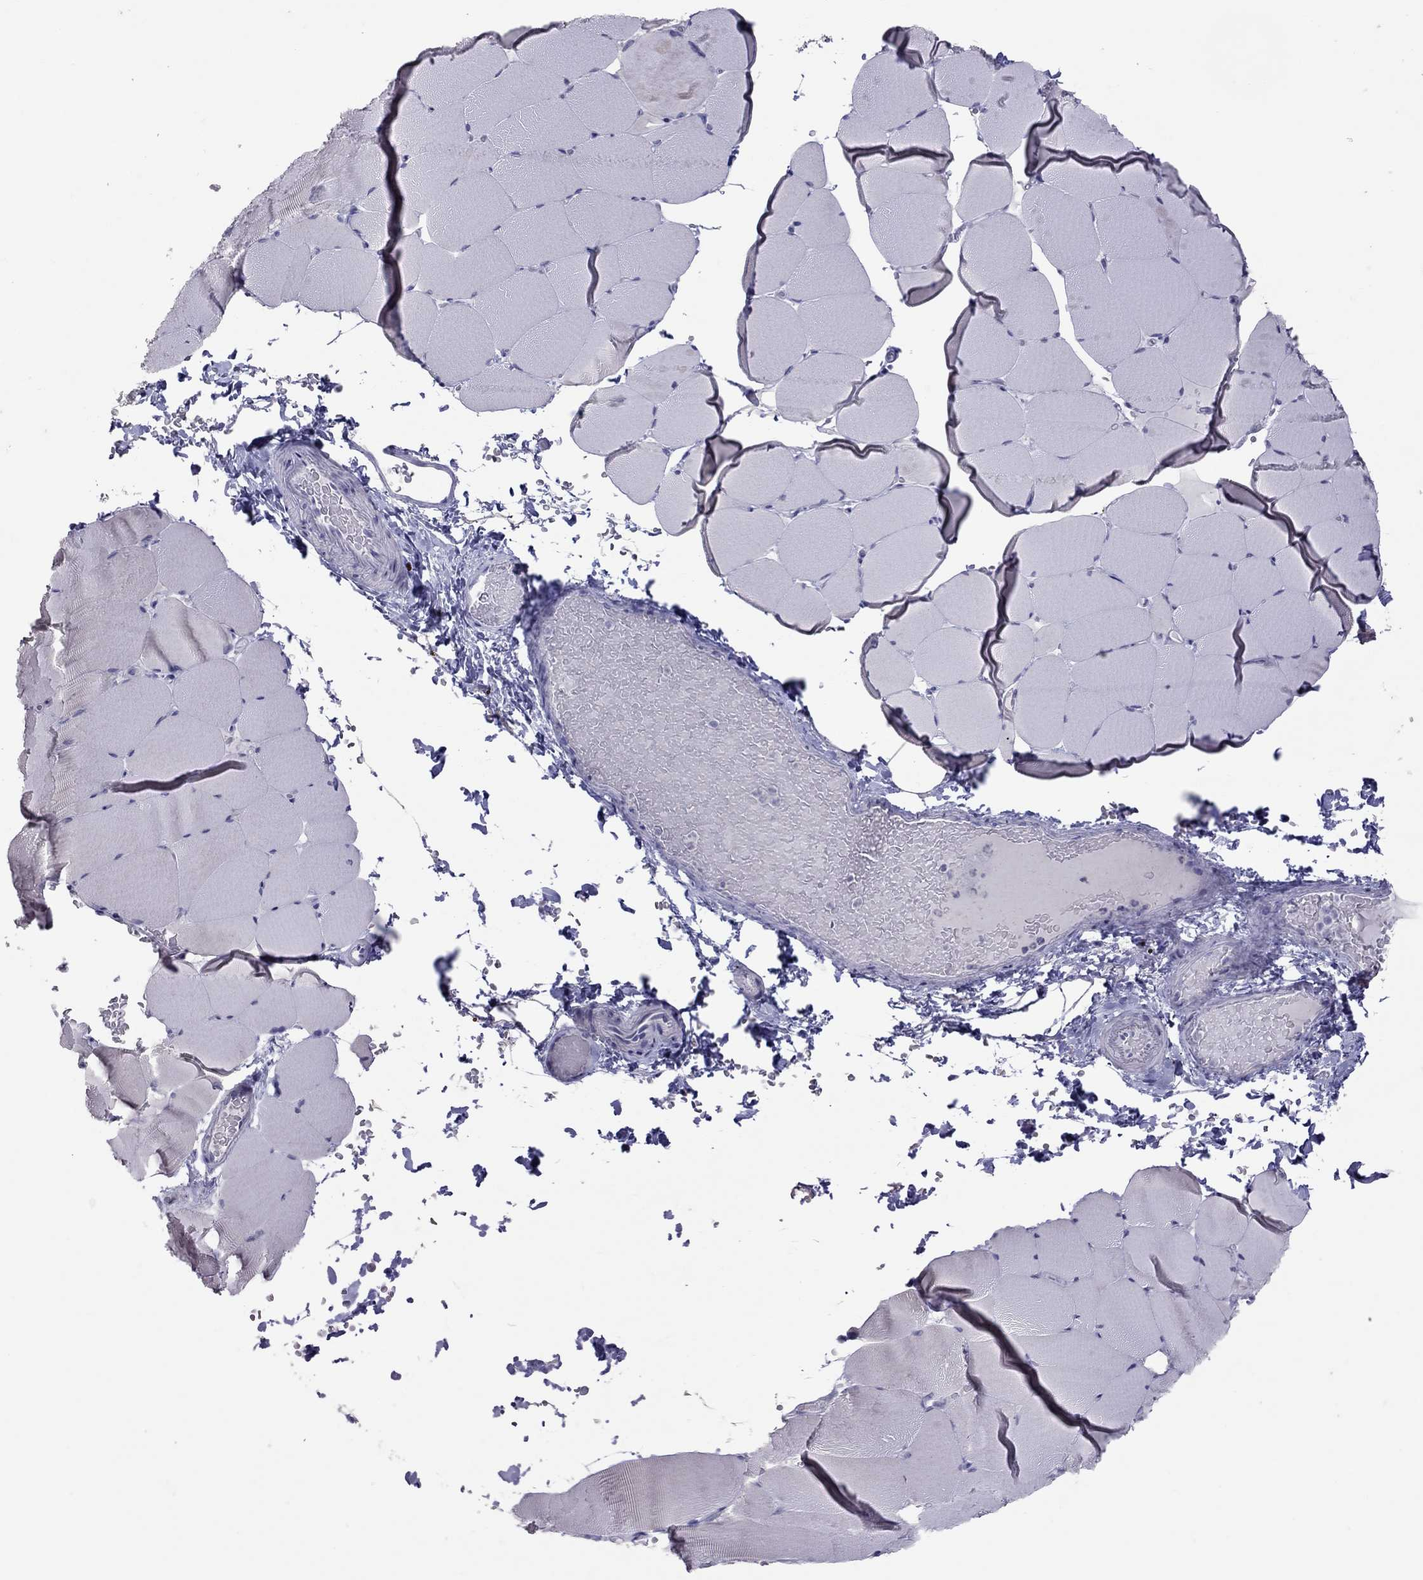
{"staining": {"intensity": "negative", "quantity": "none", "location": "none"}, "tissue": "skeletal muscle", "cell_type": "Myocytes", "image_type": "normal", "snomed": [{"axis": "morphology", "description": "Normal tissue, NOS"}, {"axis": "topography", "description": "Skeletal muscle"}], "caption": "Immunohistochemistry (IHC) histopathology image of normal skeletal muscle: human skeletal muscle stained with DAB (3,3'-diaminobenzidine) shows no significant protein staining in myocytes. (DAB (3,3'-diaminobenzidine) immunohistochemistry (IHC), high magnification).", "gene": "MUC16", "patient": {"sex": "female", "age": 37}}